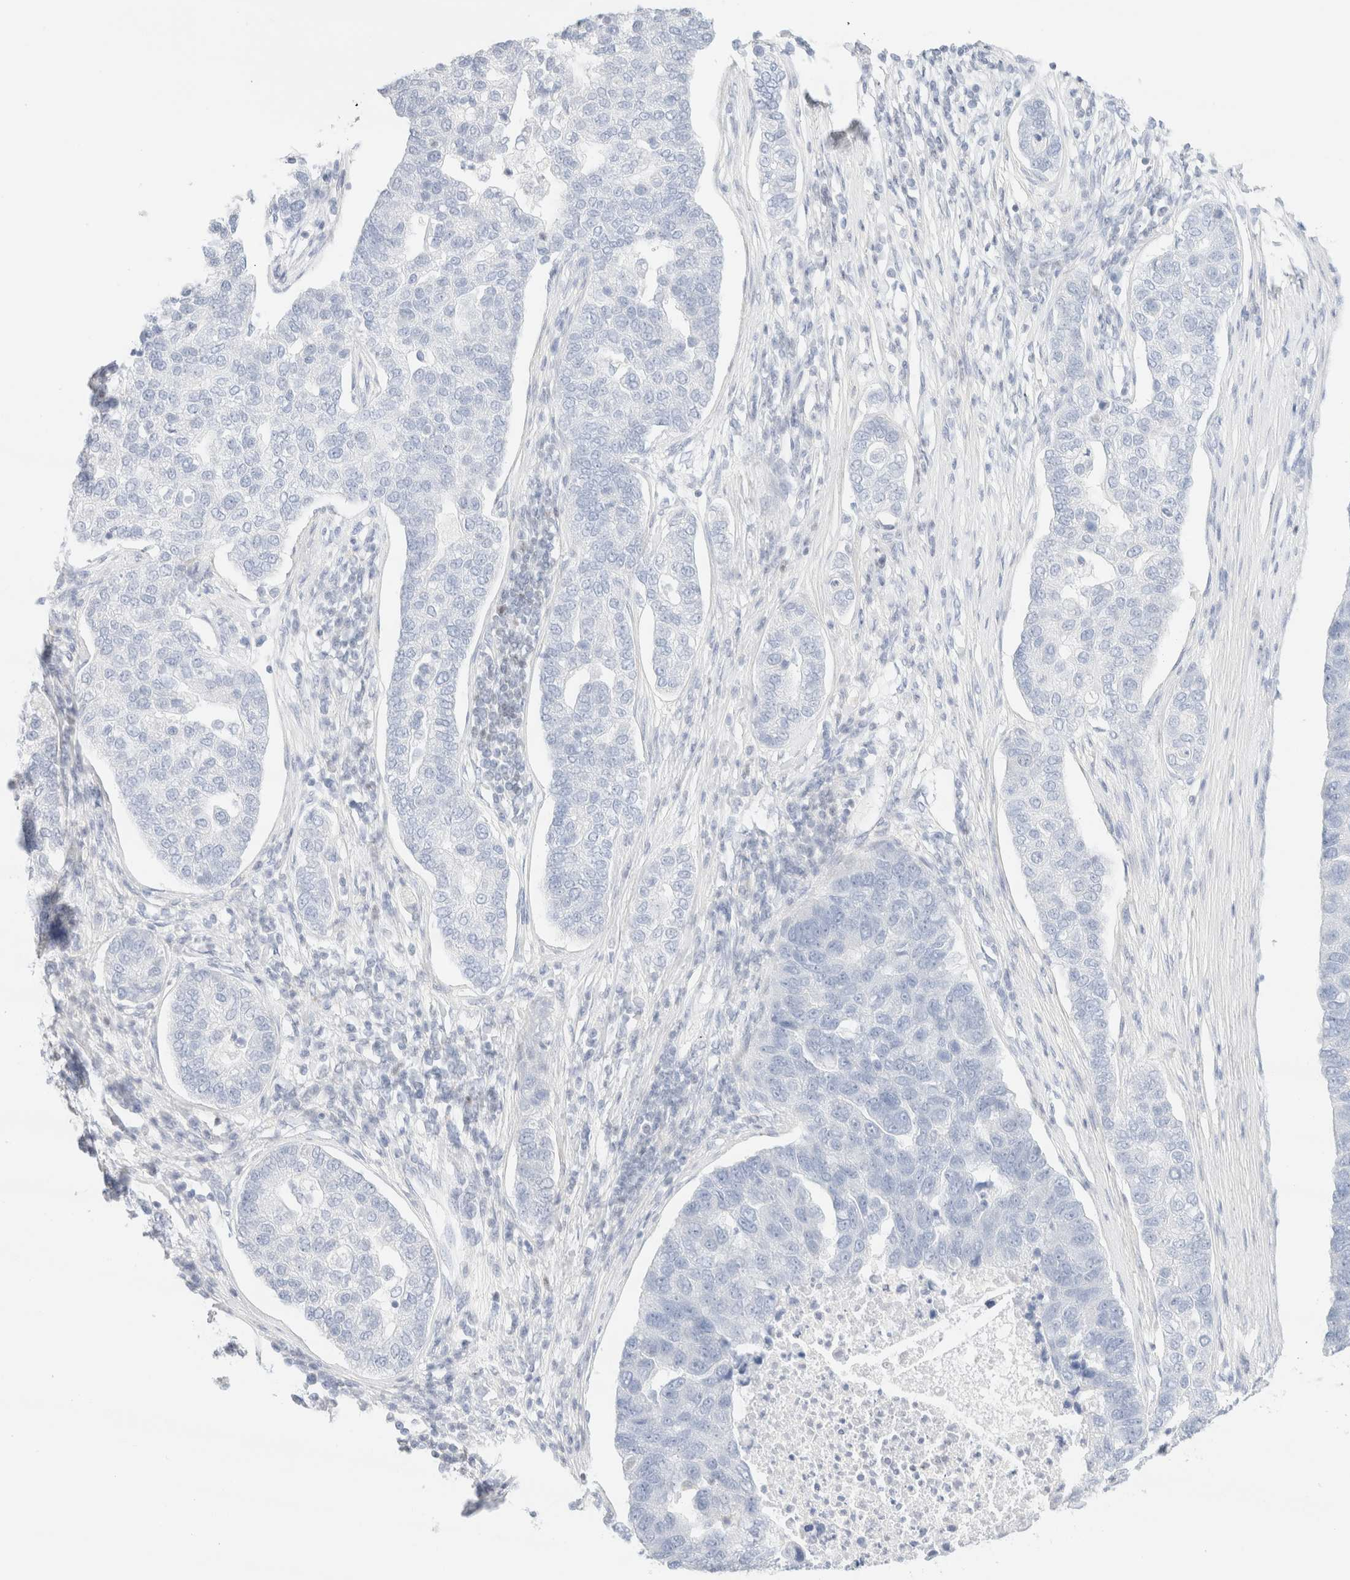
{"staining": {"intensity": "negative", "quantity": "none", "location": "none"}, "tissue": "pancreatic cancer", "cell_type": "Tumor cells", "image_type": "cancer", "snomed": [{"axis": "morphology", "description": "Adenocarcinoma, NOS"}, {"axis": "topography", "description": "Pancreas"}], "caption": "The histopathology image exhibits no staining of tumor cells in pancreatic cancer (adenocarcinoma). (DAB (3,3'-diaminobenzidine) immunohistochemistry (IHC) visualized using brightfield microscopy, high magnification).", "gene": "IKZF3", "patient": {"sex": "female", "age": 61}}